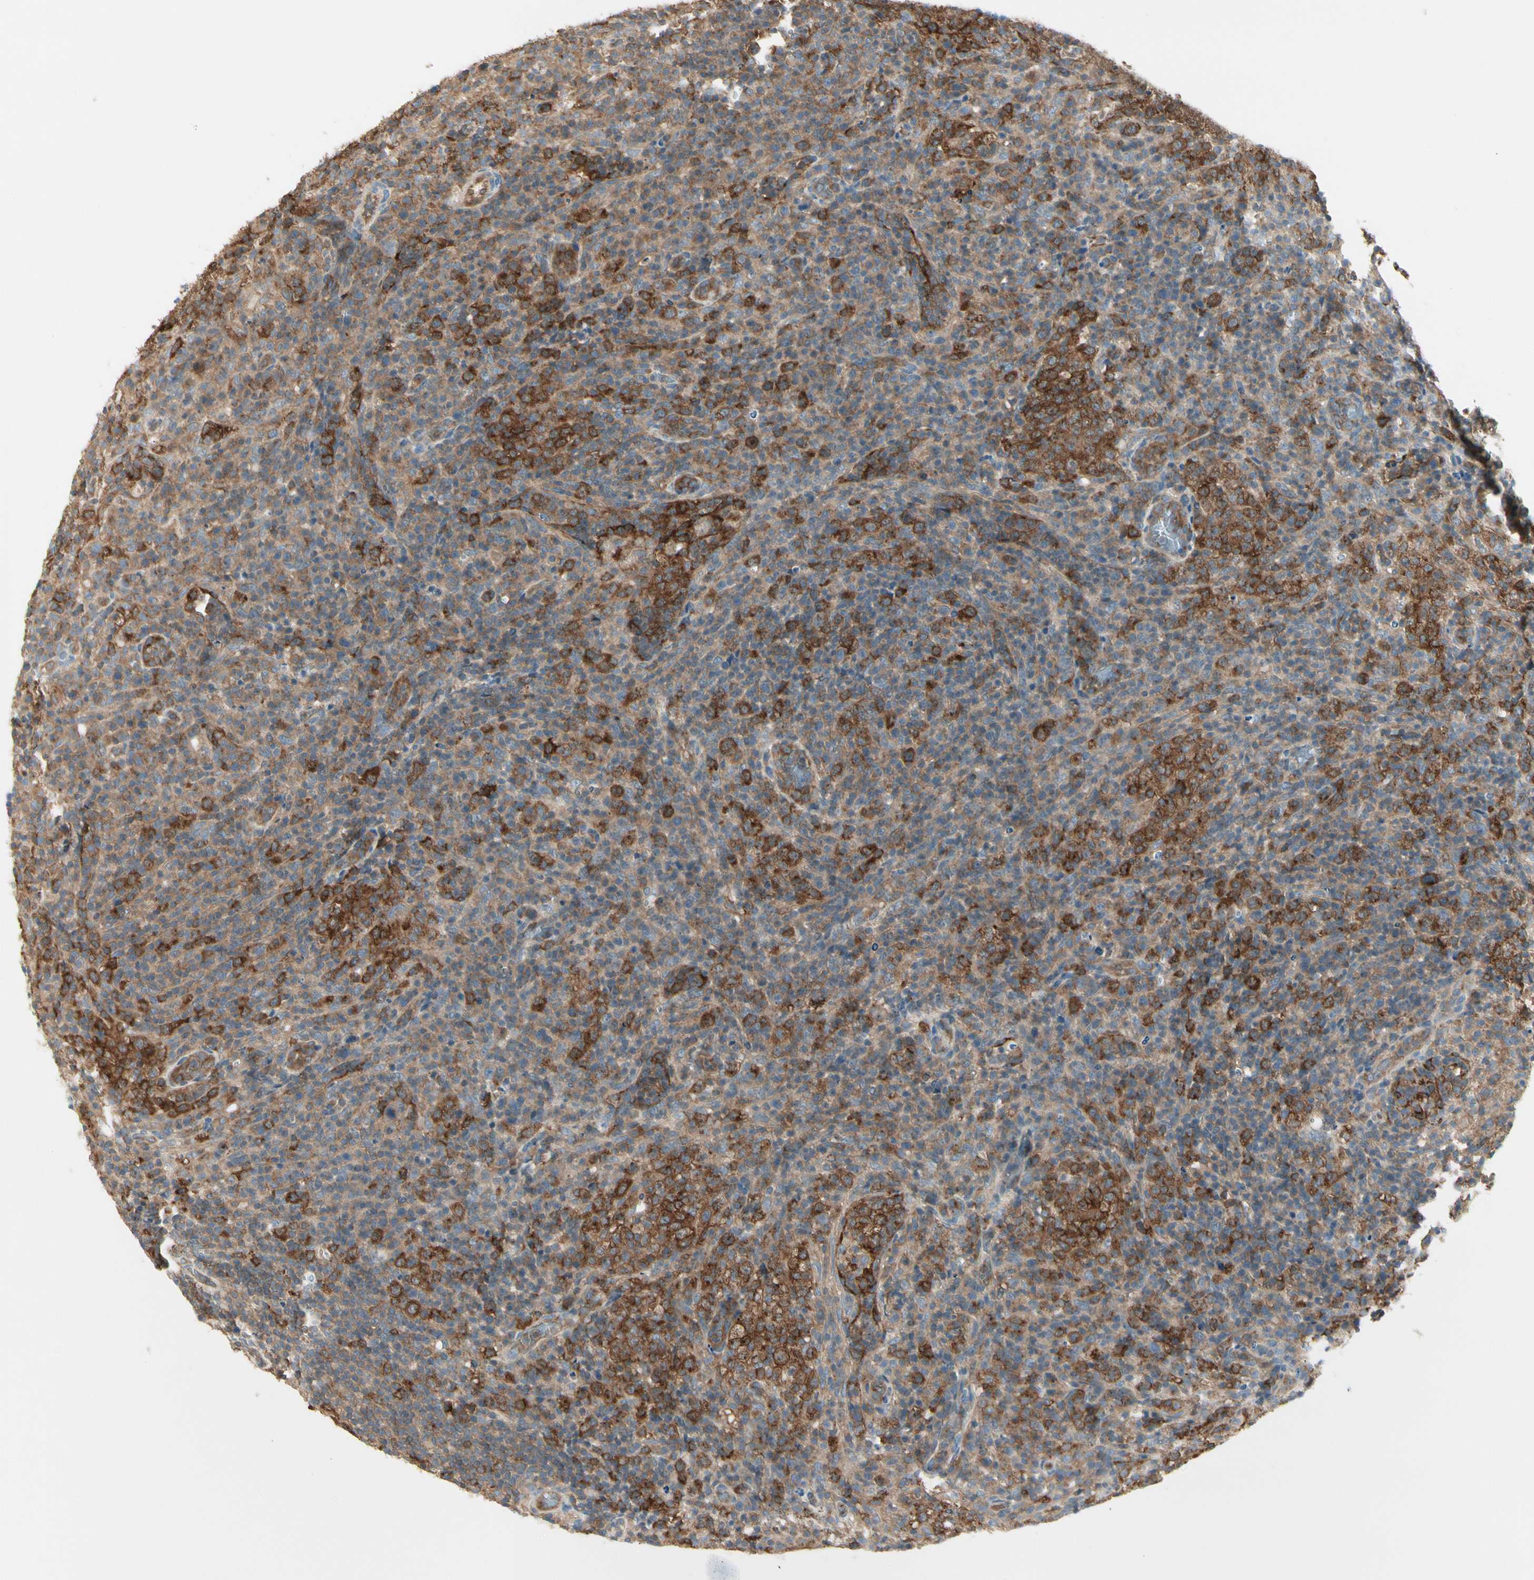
{"staining": {"intensity": "strong", "quantity": "<25%", "location": "cytoplasmic/membranous"}, "tissue": "lymphoma", "cell_type": "Tumor cells", "image_type": "cancer", "snomed": [{"axis": "morphology", "description": "Malignant lymphoma, non-Hodgkin's type, High grade"}, {"axis": "topography", "description": "Lymph node"}], "caption": "A brown stain labels strong cytoplasmic/membranous positivity of a protein in lymphoma tumor cells.", "gene": "AGFG1", "patient": {"sex": "female", "age": 76}}